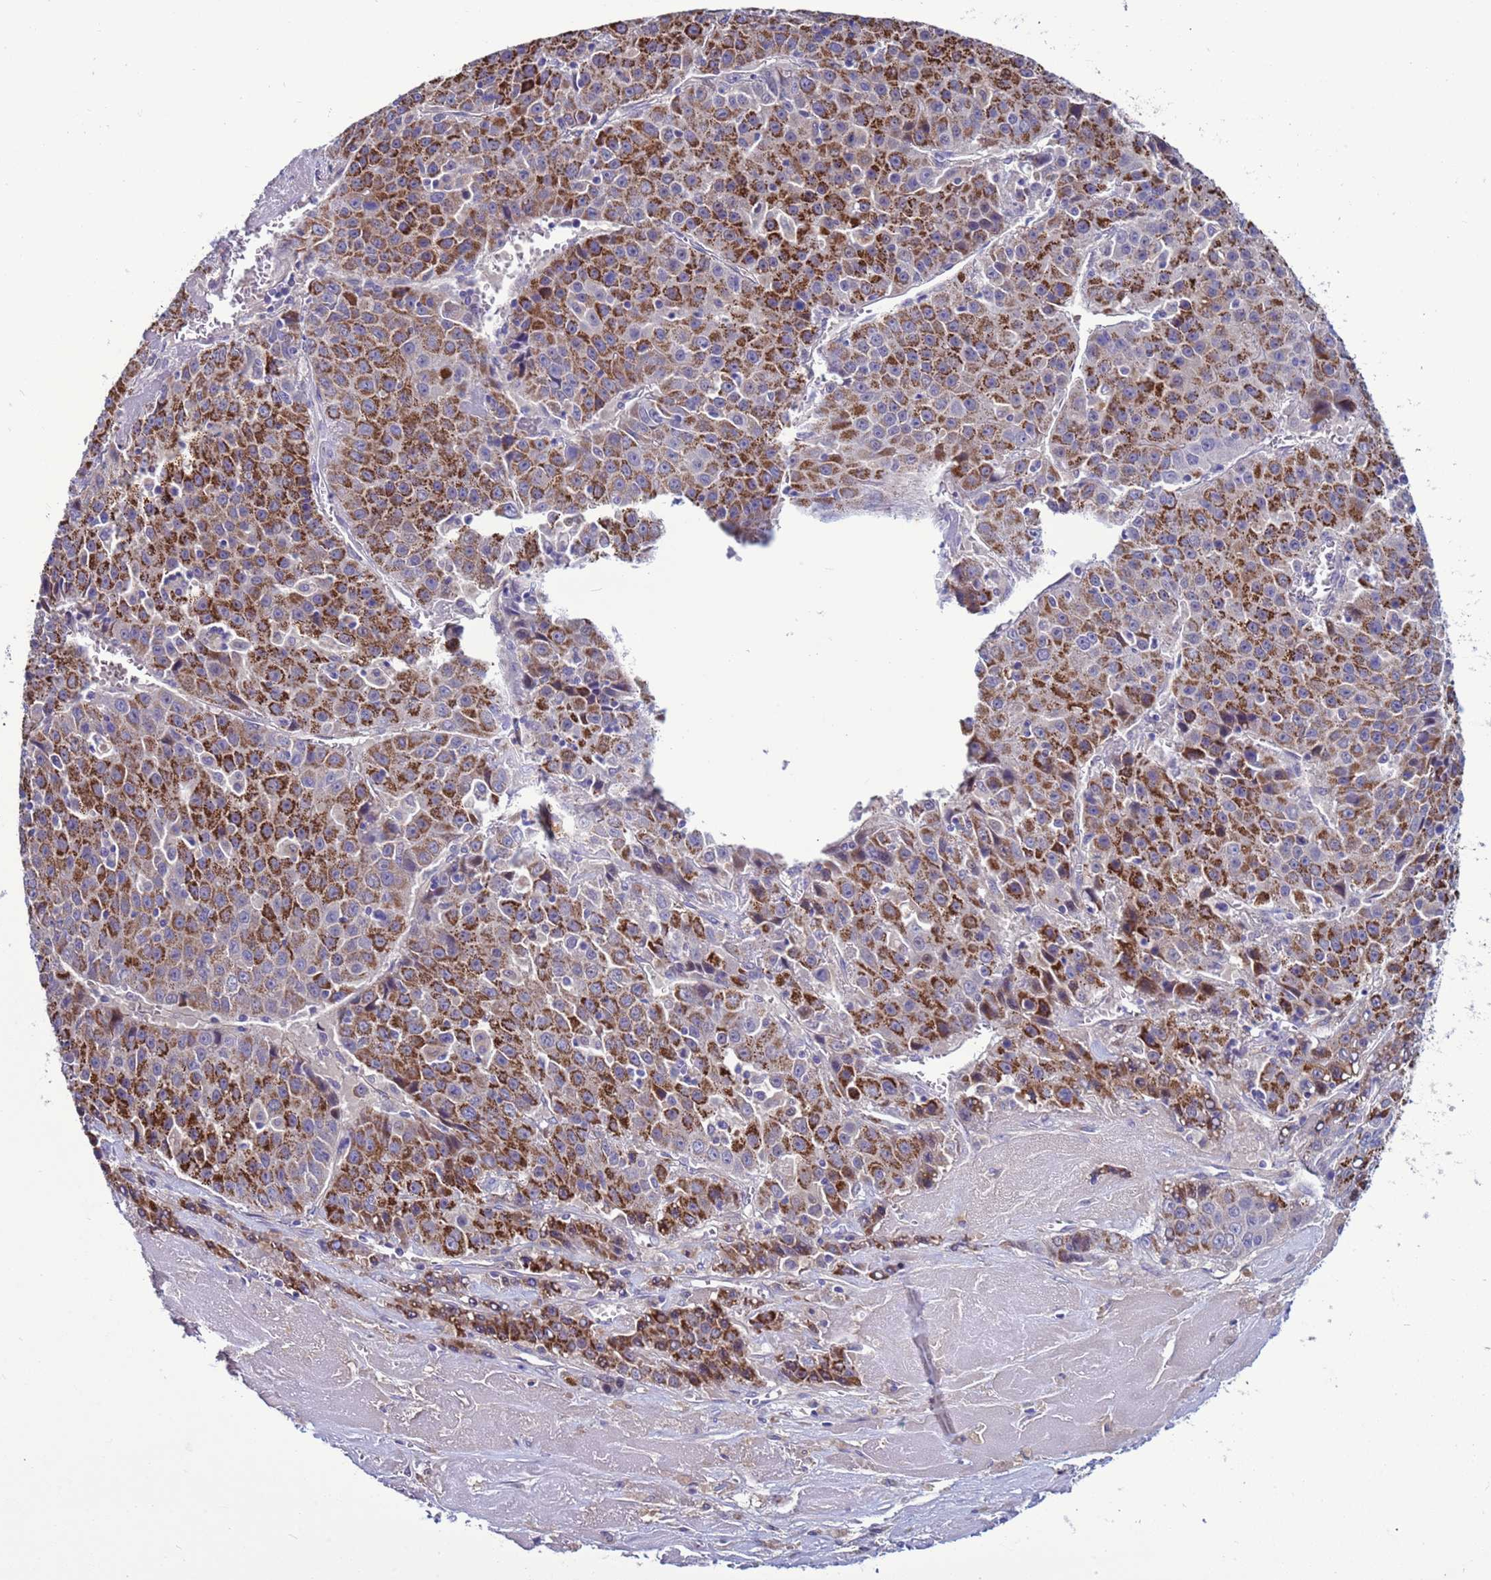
{"staining": {"intensity": "strong", "quantity": ">75%", "location": "cytoplasmic/membranous"}, "tissue": "liver cancer", "cell_type": "Tumor cells", "image_type": "cancer", "snomed": [{"axis": "morphology", "description": "Carcinoma, Hepatocellular, NOS"}, {"axis": "topography", "description": "Liver"}], "caption": "IHC of human liver cancer (hepatocellular carcinoma) demonstrates high levels of strong cytoplasmic/membranous expression in about >75% of tumor cells.", "gene": "NAT2", "patient": {"sex": "female", "age": 53}}